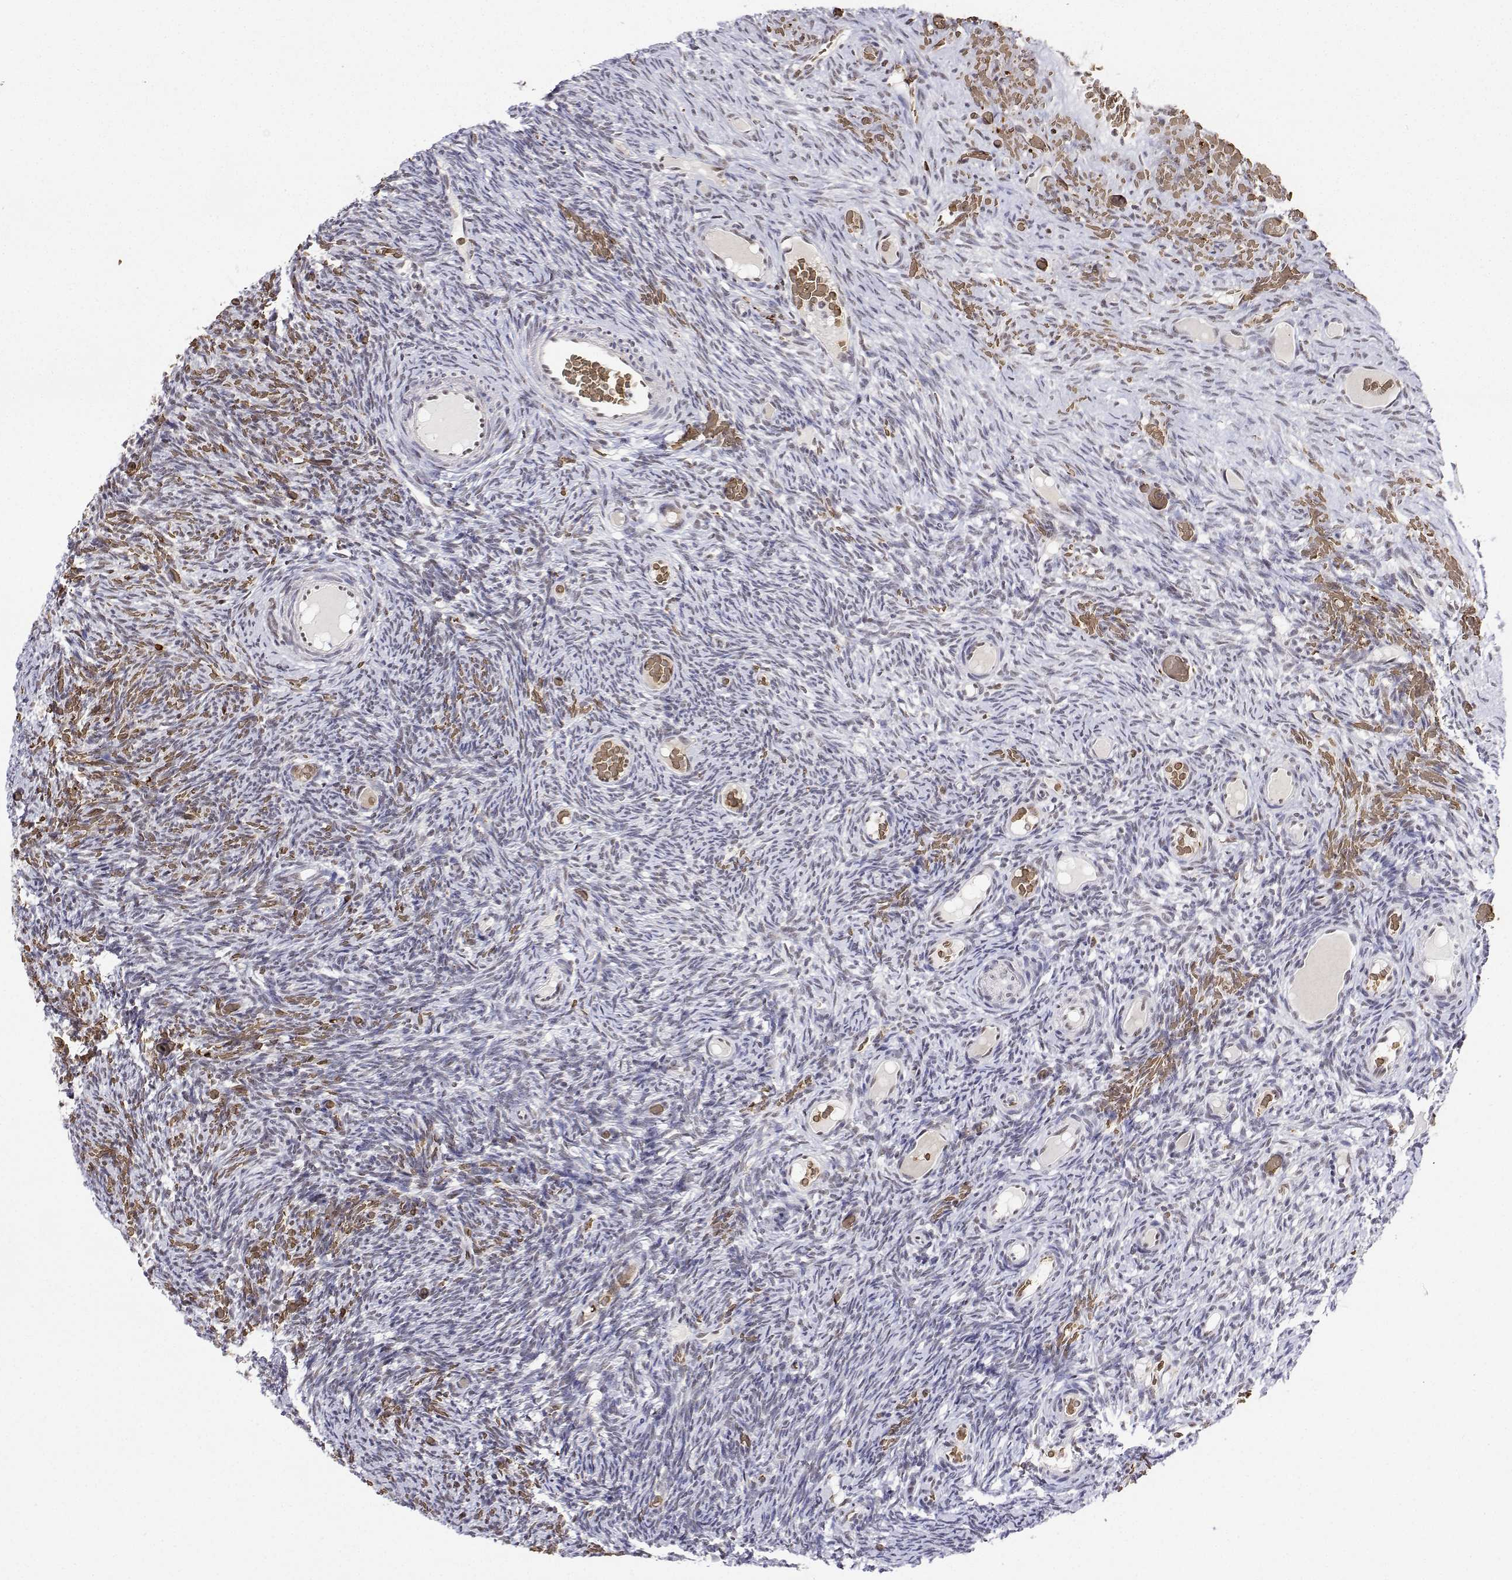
{"staining": {"intensity": "moderate", "quantity": ">75%", "location": "nuclear"}, "tissue": "ovary", "cell_type": "Follicle cells", "image_type": "normal", "snomed": [{"axis": "morphology", "description": "Normal tissue, NOS"}, {"axis": "topography", "description": "Ovary"}], "caption": "Moderate nuclear staining is appreciated in about >75% of follicle cells in normal ovary.", "gene": "ADAR", "patient": {"sex": "female", "age": 34}}